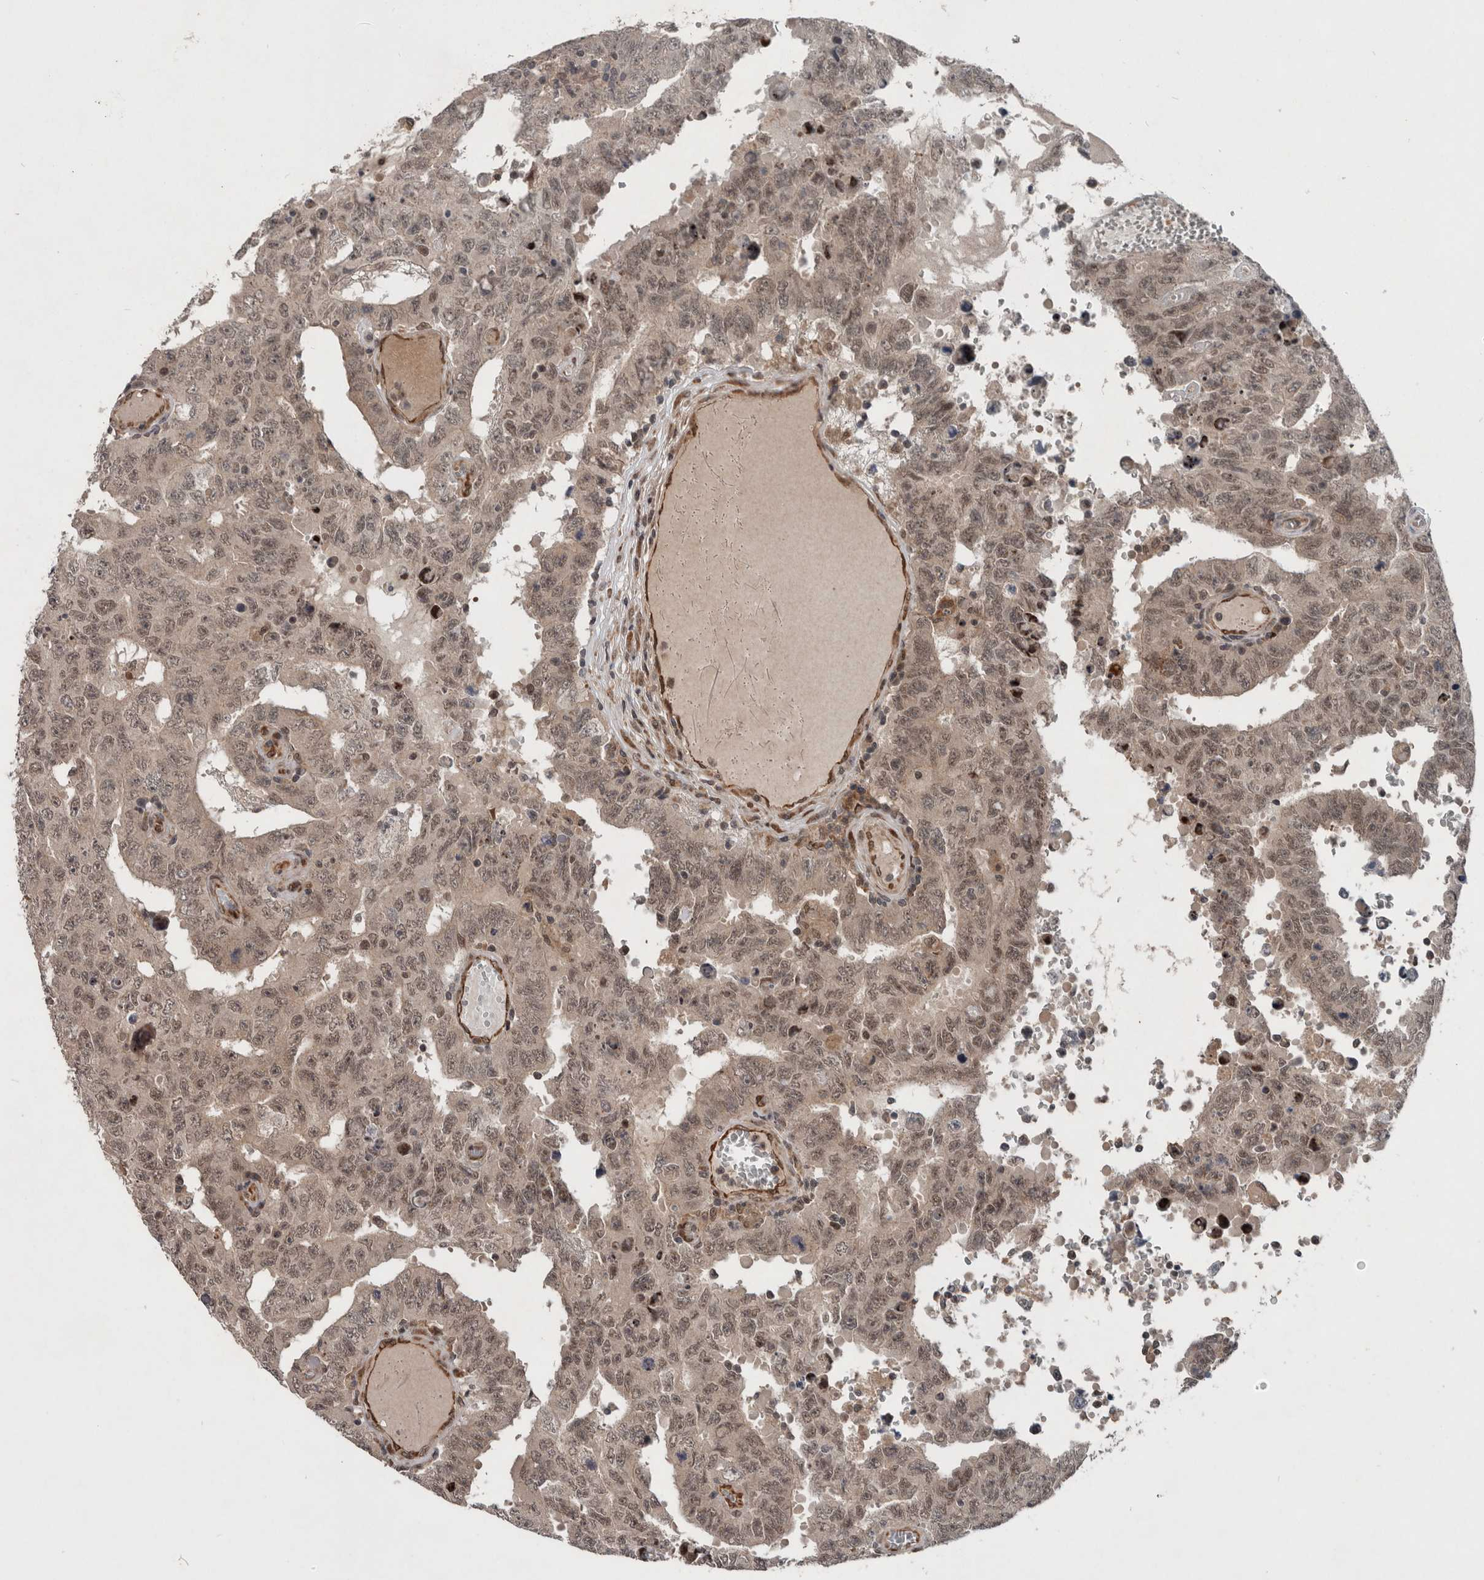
{"staining": {"intensity": "weak", "quantity": ">75%", "location": "cytoplasmic/membranous,nuclear"}, "tissue": "testis cancer", "cell_type": "Tumor cells", "image_type": "cancer", "snomed": [{"axis": "morphology", "description": "Carcinoma, Embryonal, NOS"}, {"axis": "topography", "description": "Testis"}], "caption": "DAB immunohistochemical staining of human testis cancer (embryonal carcinoma) exhibits weak cytoplasmic/membranous and nuclear protein expression in approximately >75% of tumor cells.", "gene": "GIMAP6", "patient": {"sex": "male", "age": 26}}